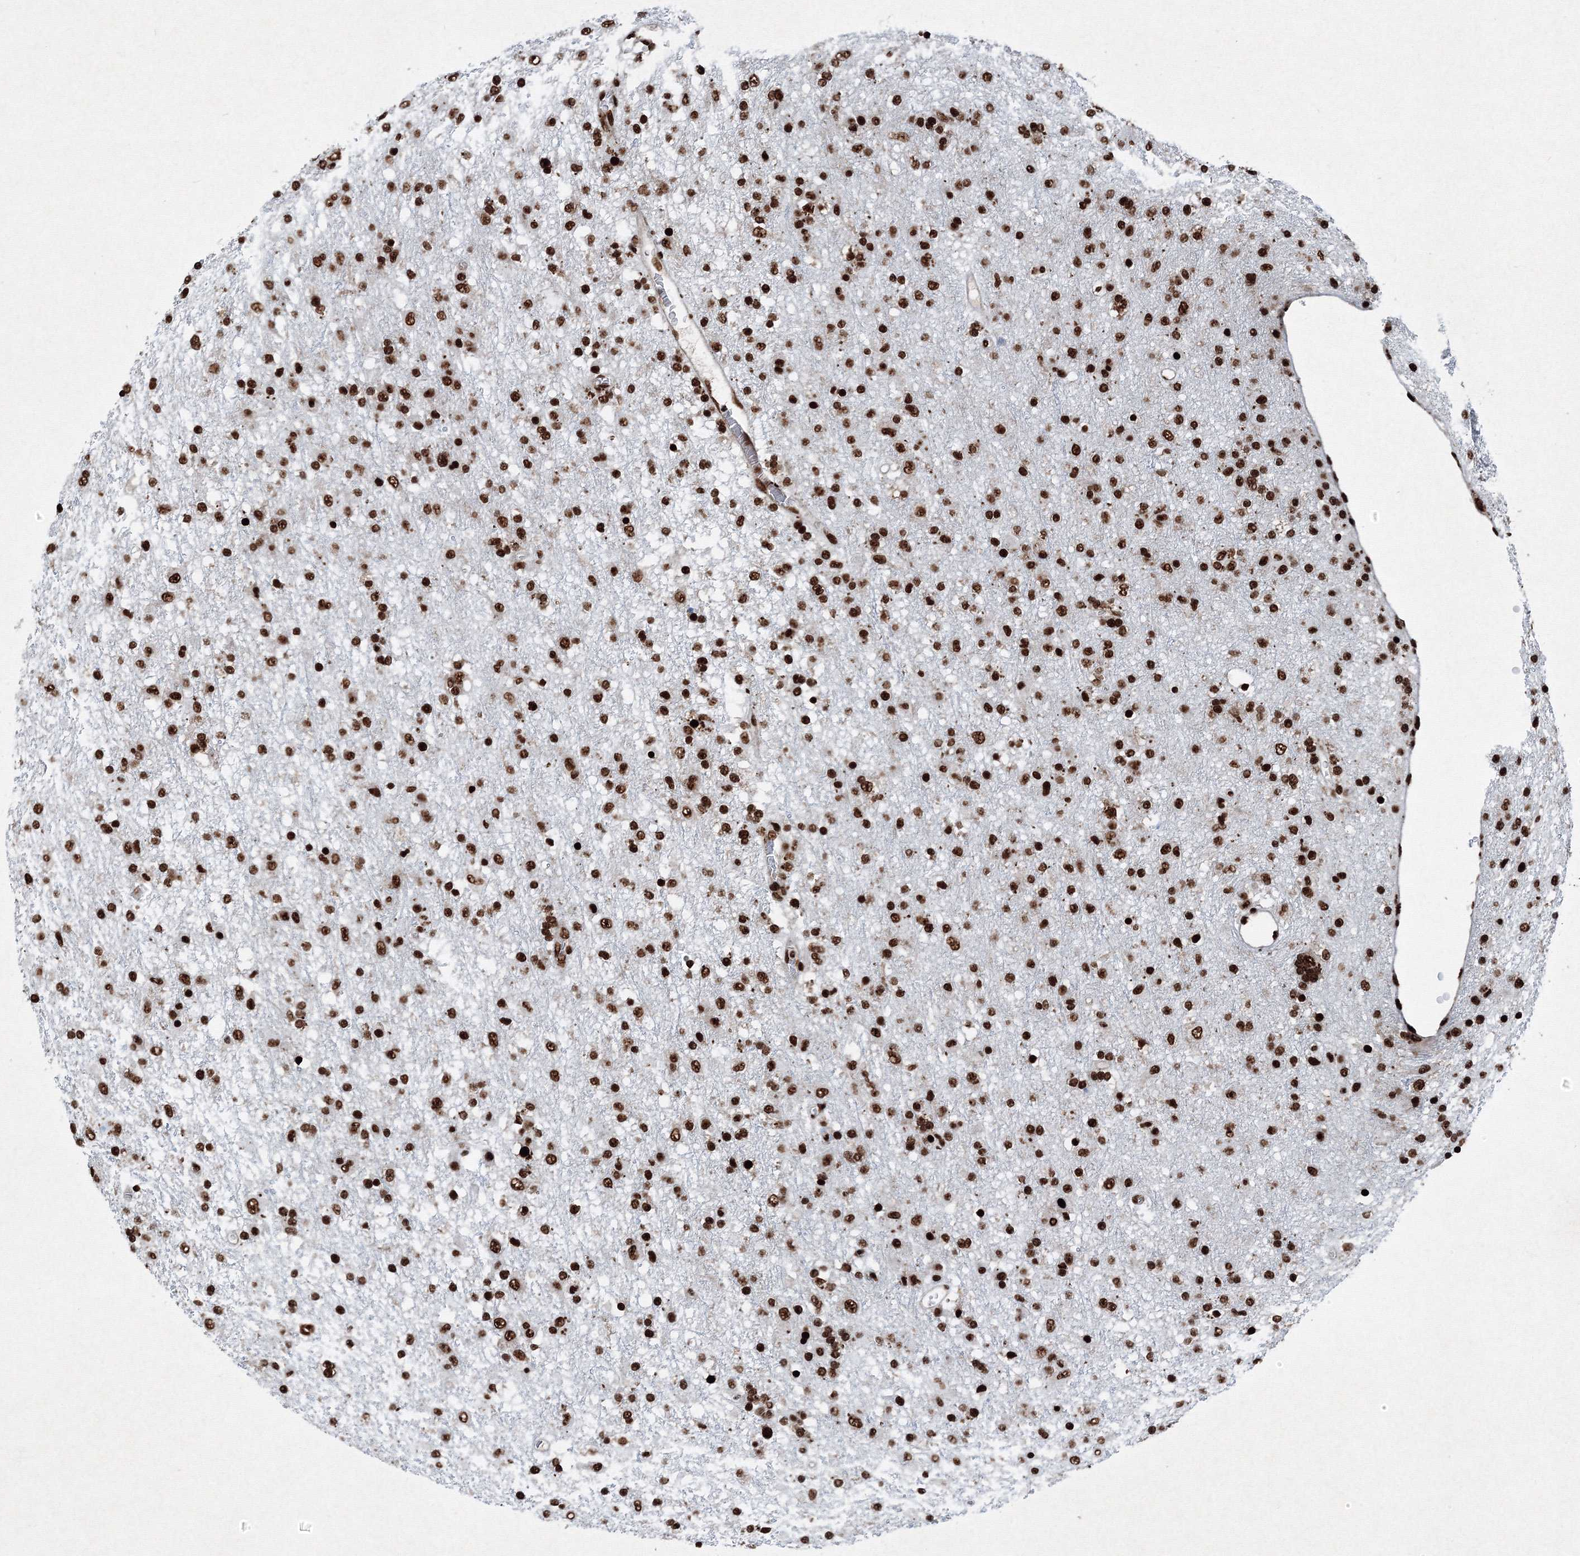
{"staining": {"intensity": "strong", "quantity": ">75%", "location": "nuclear"}, "tissue": "glioma", "cell_type": "Tumor cells", "image_type": "cancer", "snomed": [{"axis": "morphology", "description": "Glioma, malignant, Low grade"}, {"axis": "topography", "description": "Brain"}], "caption": "Immunohistochemical staining of human glioma displays high levels of strong nuclear protein staining in about >75% of tumor cells.", "gene": "SNRPC", "patient": {"sex": "male", "age": 65}}